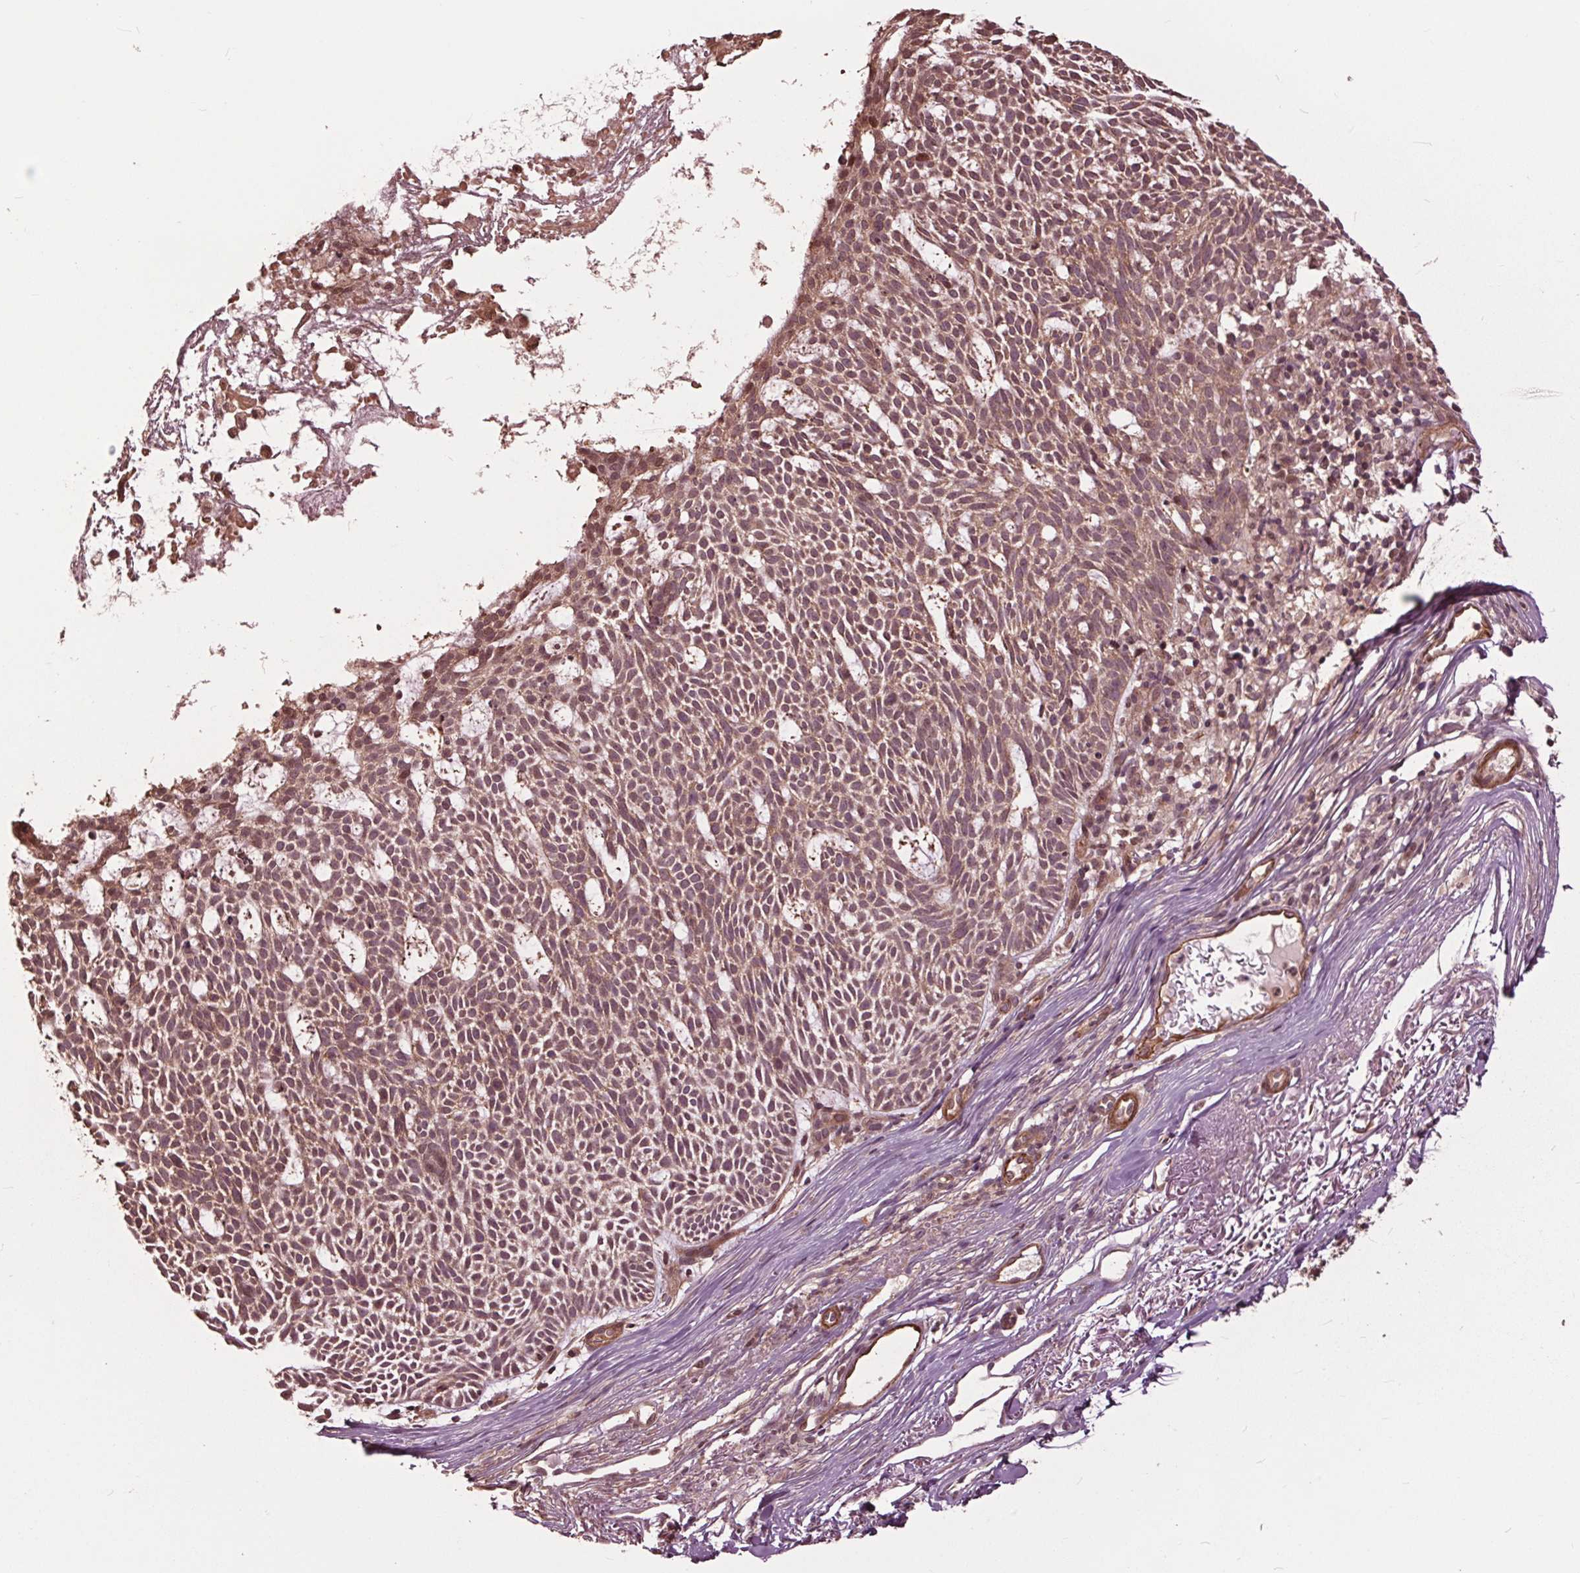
{"staining": {"intensity": "weak", "quantity": ">75%", "location": "cytoplasmic/membranous,nuclear"}, "tissue": "skin cancer", "cell_type": "Tumor cells", "image_type": "cancer", "snomed": [{"axis": "morphology", "description": "Normal tissue, NOS"}, {"axis": "morphology", "description": "Basal cell carcinoma"}, {"axis": "topography", "description": "Skin"}], "caption": "A high-resolution photomicrograph shows immunohistochemistry (IHC) staining of skin cancer (basal cell carcinoma), which reveals weak cytoplasmic/membranous and nuclear positivity in about >75% of tumor cells.", "gene": "CEP95", "patient": {"sex": "male", "age": 68}}